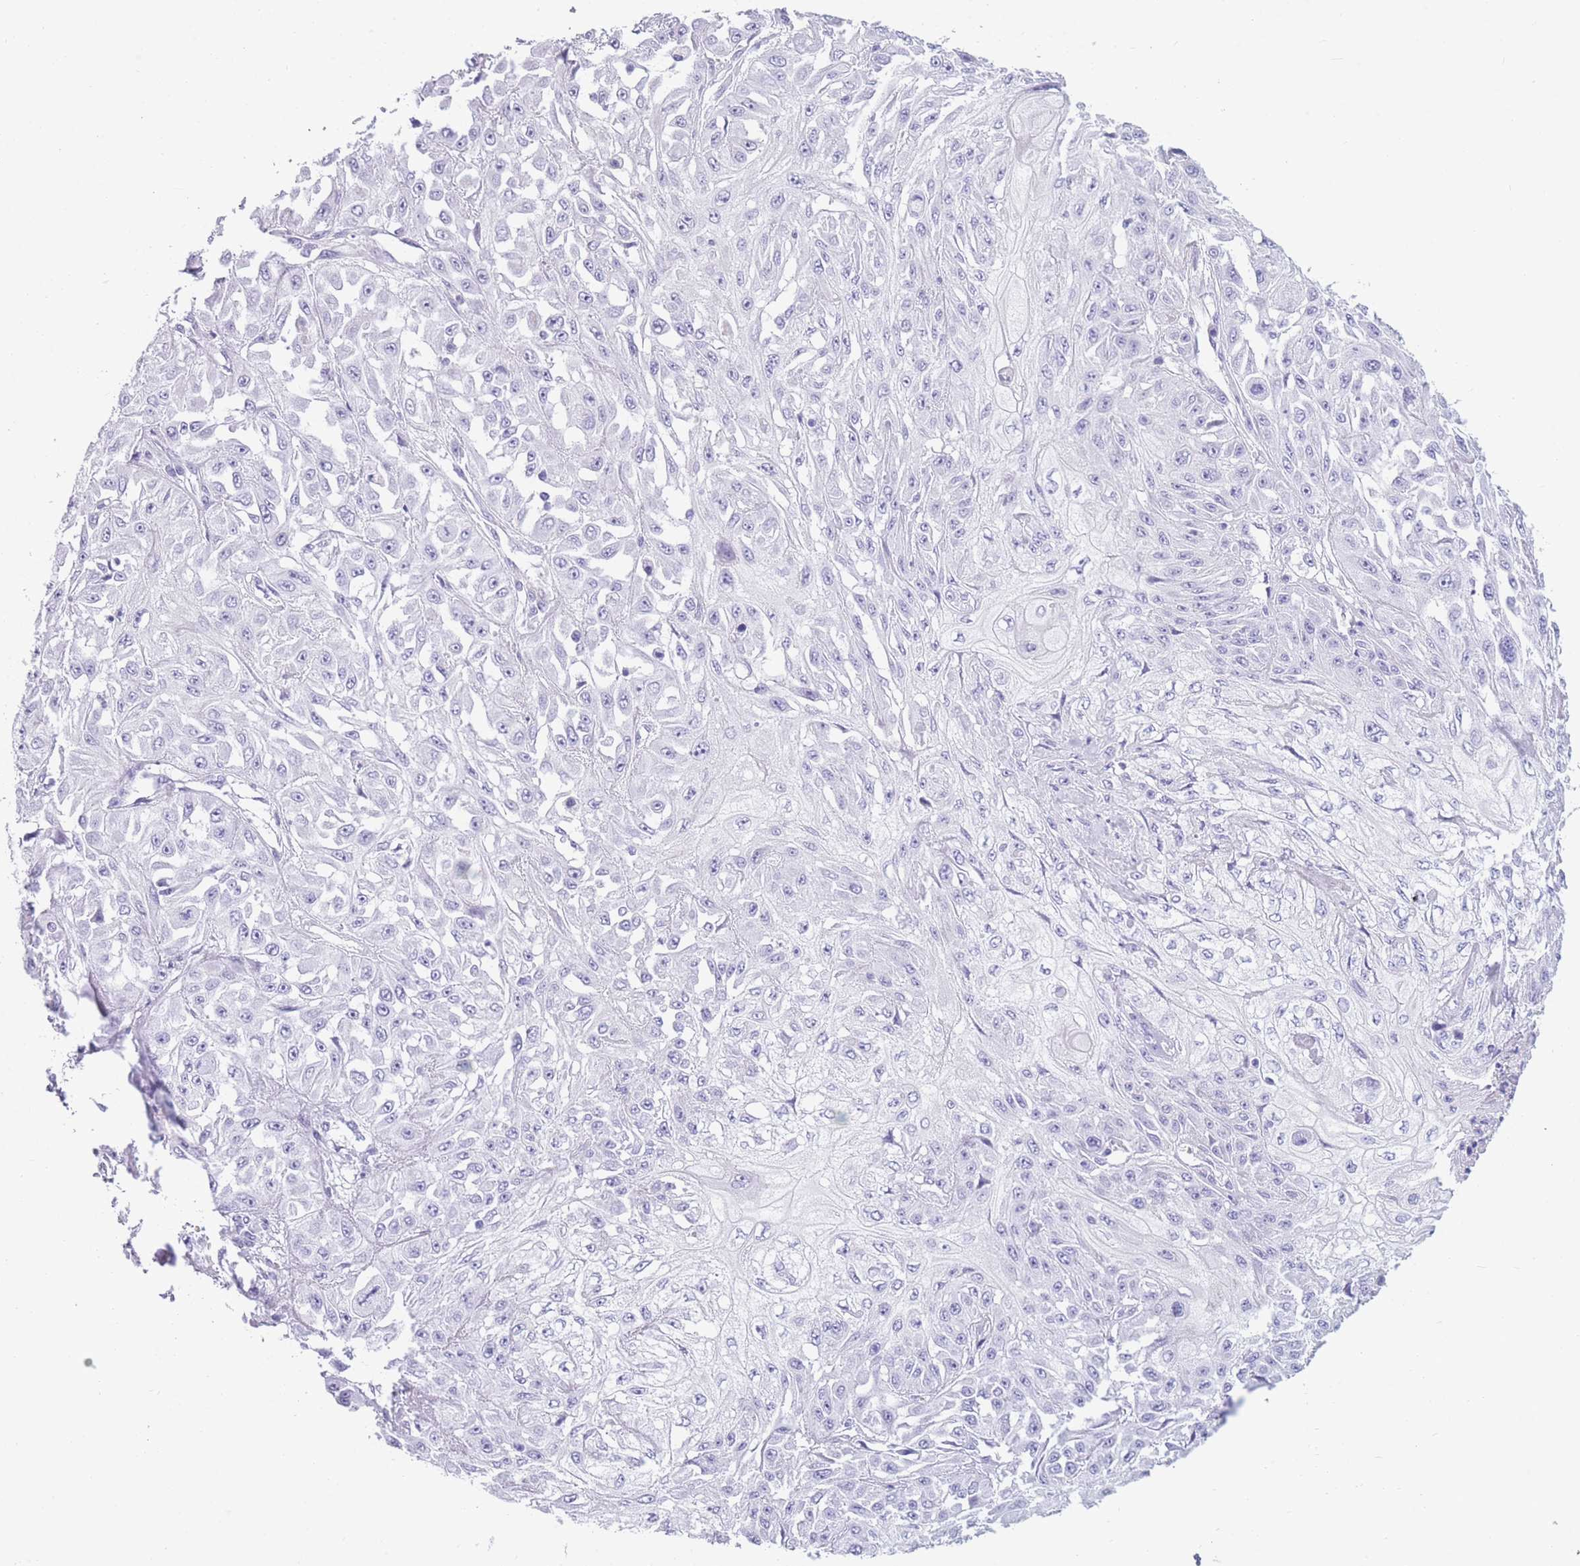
{"staining": {"intensity": "negative", "quantity": "none", "location": "none"}, "tissue": "skin cancer", "cell_type": "Tumor cells", "image_type": "cancer", "snomed": [{"axis": "morphology", "description": "Squamous cell carcinoma, NOS"}, {"axis": "morphology", "description": "Squamous cell carcinoma, metastatic, NOS"}, {"axis": "topography", "description": "Skin"}, {"axis": "topography", "description": "Lymph node"}], "caption": "The immunohistochemistry (IHC) image has no significant positivity in tumor cells of metastatic squamous cell carcinoma (skin) tissue.", "gene": "TNFSF11", "patient": {"sex": "male", "age": 75}}